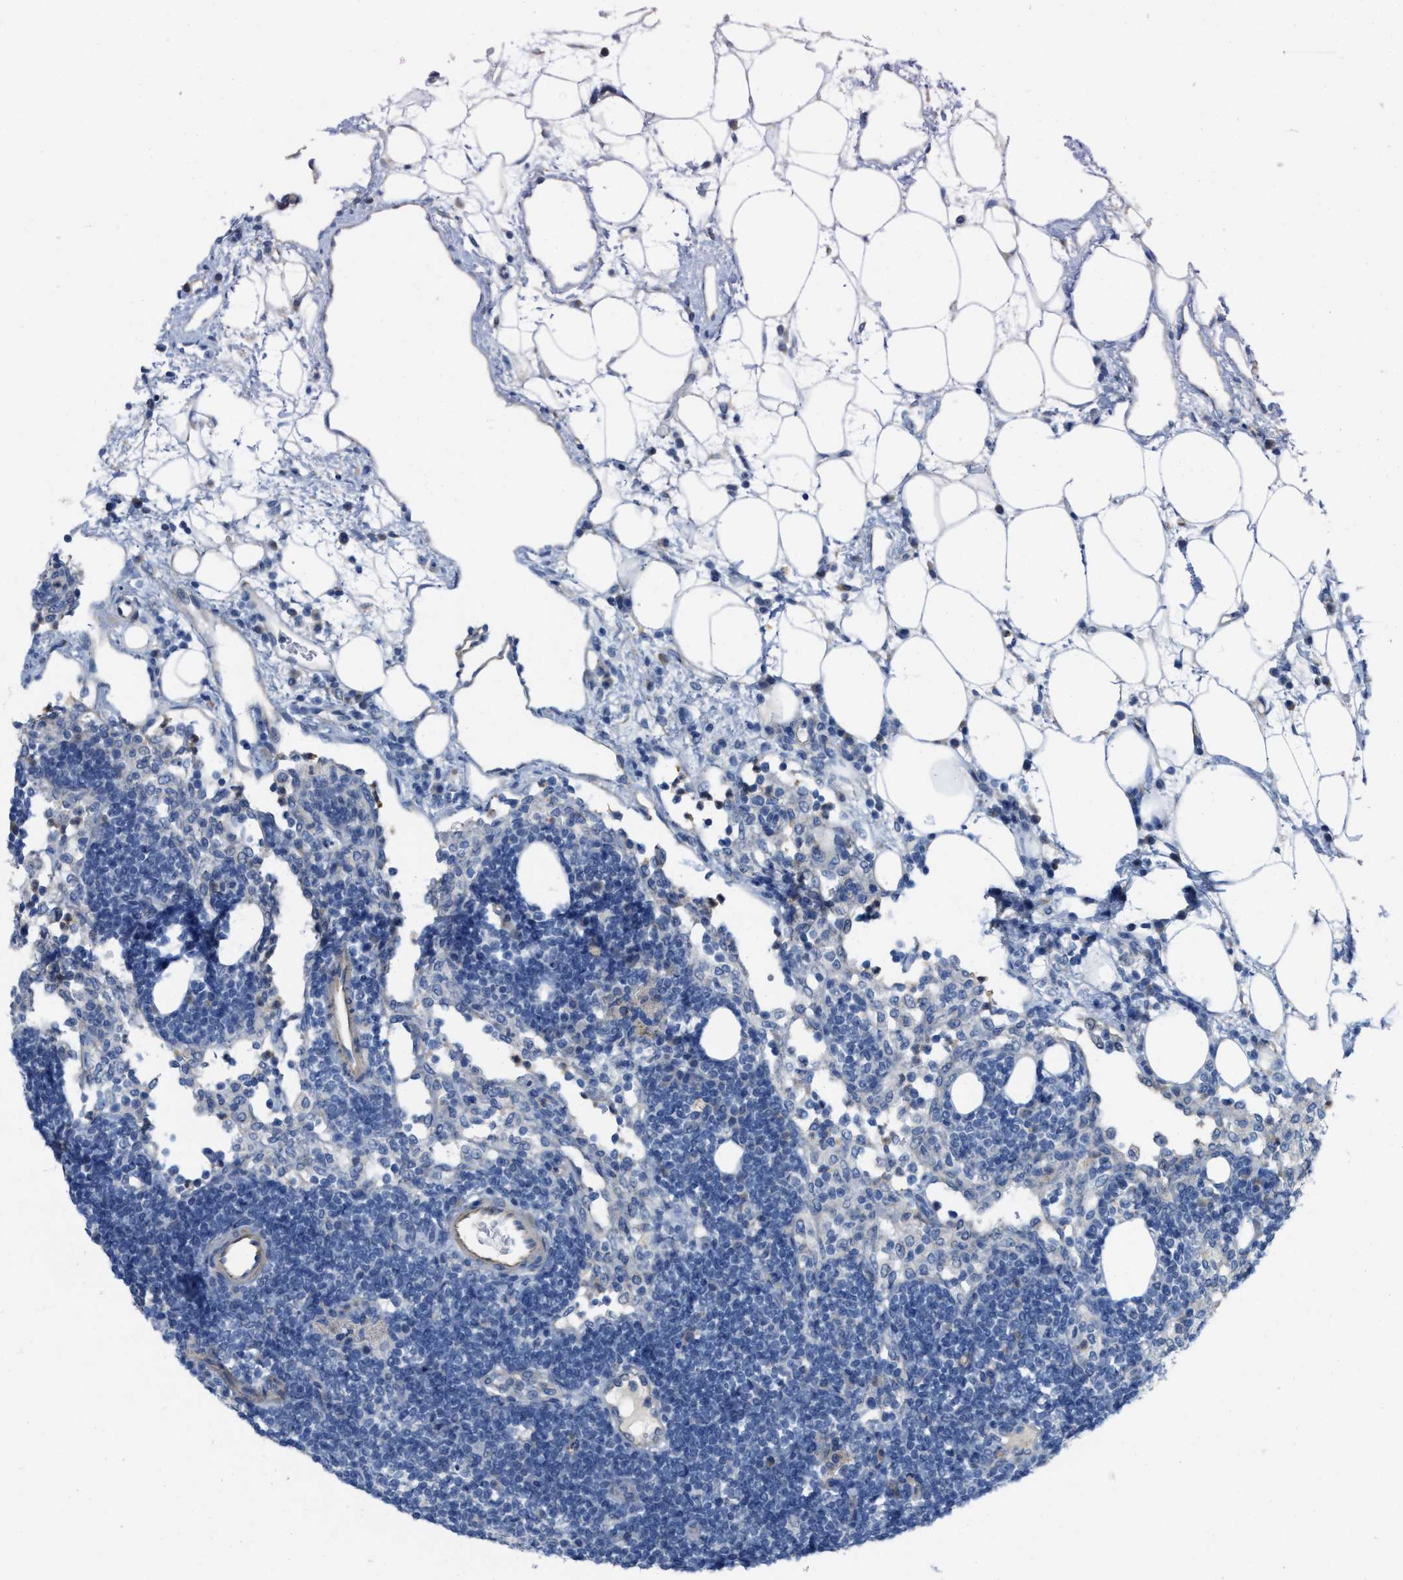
{"staining": {"intensity": "negative", "quantity": "none", "location": "none"}, "tissue": "lymph node", "cell_type": "Germinal center cells", "image_type": "normal", "snomed": [{"axis": "morphology", "description": "Normal tissue, NOS"}, {"axis": "morphology", "description": "Carcinoid, malignant, NOS"}, {"axis": "topography", "description": "Lymph node"}], "caption": "Image shows no significant protein expression in germinal center cells of unremarkable lymph node. (Brightfield microscopy of DAB IHC at high magnification).", "gene": "CPA2", "patient": {"sex": "male", "age": 47}}